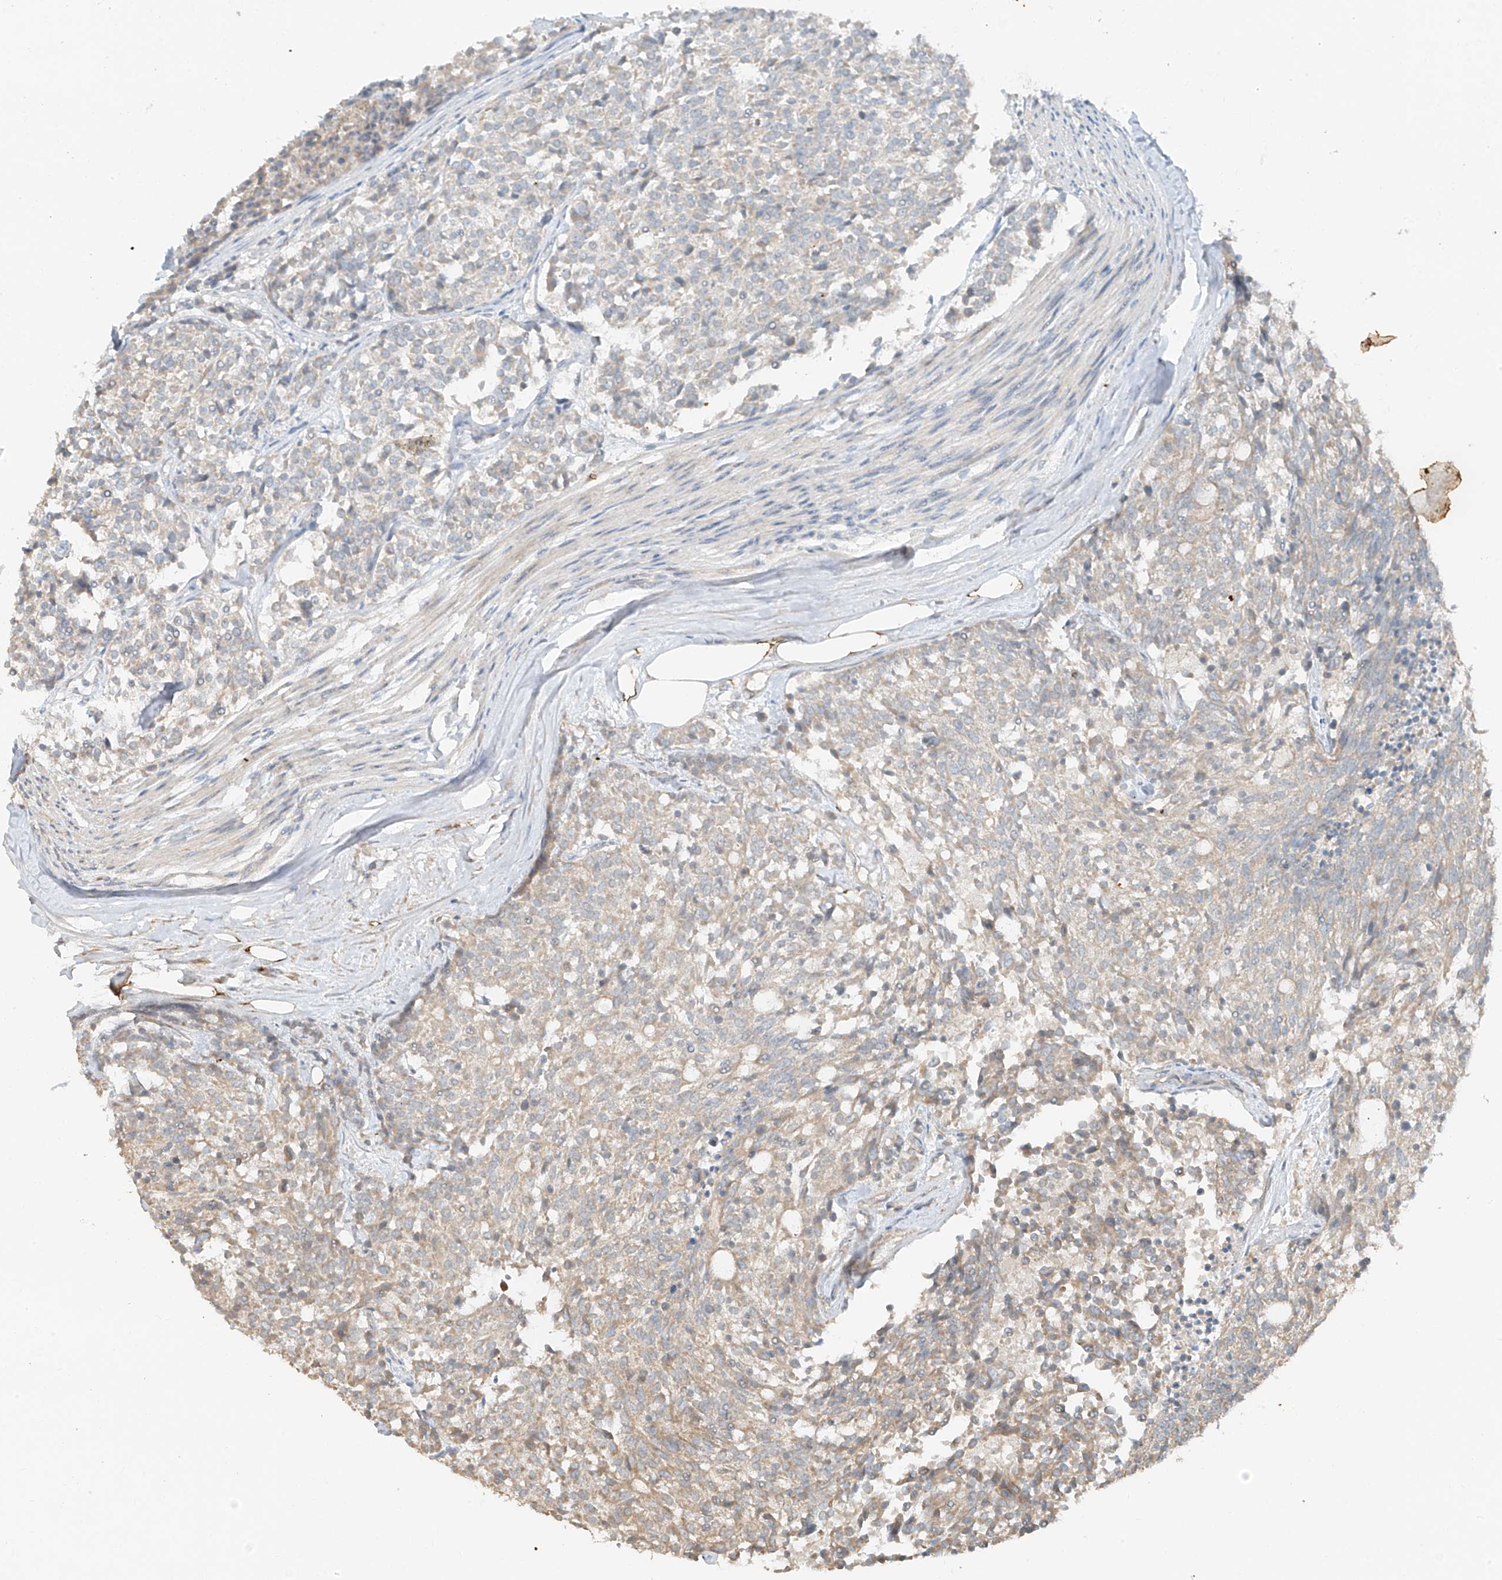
{"staining": {"intensity": "weak", "quantity": "<25%", "location": "cytoplasmic/membranous"}, "tissue": "carcinoid", "cell_type": "Tumor cells", "image_type": "cancer", "snomed": [{"axis": "morphology", "description": "Carcinoid, malignant, NOS"}, {"axis": "topography", "description": "Pancreas"}], "caption": "The immunohistochemistry (IHC) photomicrograph has no significant positivity in tumor cells of carcinoid (malignant) tissue.", "gene": "ANKZF1", "patient": {"sex": "female", "age": 54}}